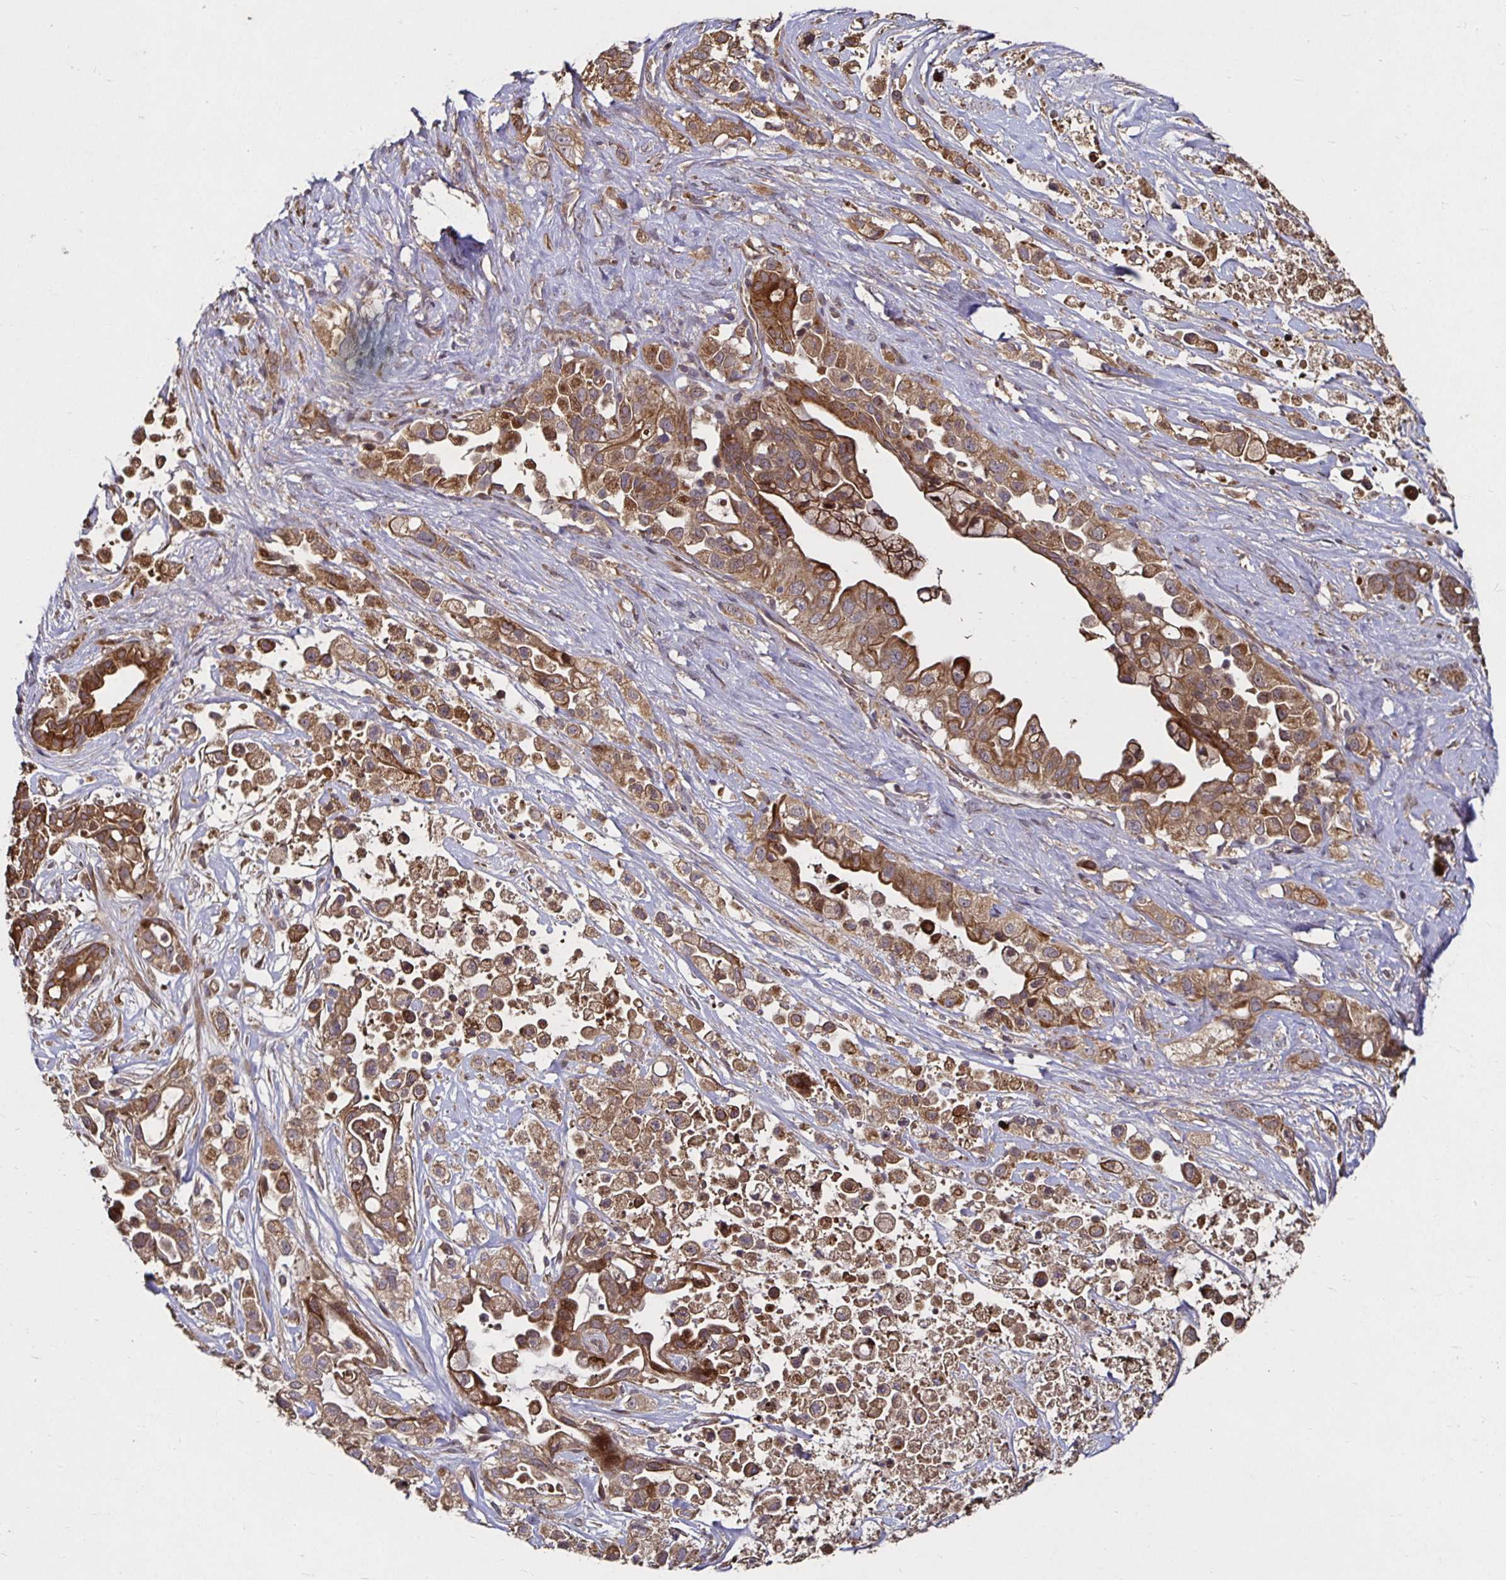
{"staining": {"intensity": "moderate", "quantity": ">75%", "location": "cytoplasmic/membranous"}, "tissue": "pancreatic cancer", "cell_type": "Tumor cells", "image_type": "cancer", "snomed": [{"axis": "morphology", "description": "Adenocarcinoma, NOS"}, {"axis": "topography", "description": "Pancreas"}], "caption": "Brown immunohistochemical staining in pancreatic cancer (adenocarcinoma) exhibits moderate cytoplasmic/membranous staining in approximately >75% of tumor cells. The staining was performed using DAB to visualize the protein expression in brown, while the nuclei were stained in blue with hematoxylin (Magnification: 20x).", "gene": "SMYD3", "patient": {"sex": "male", "age": 44}}